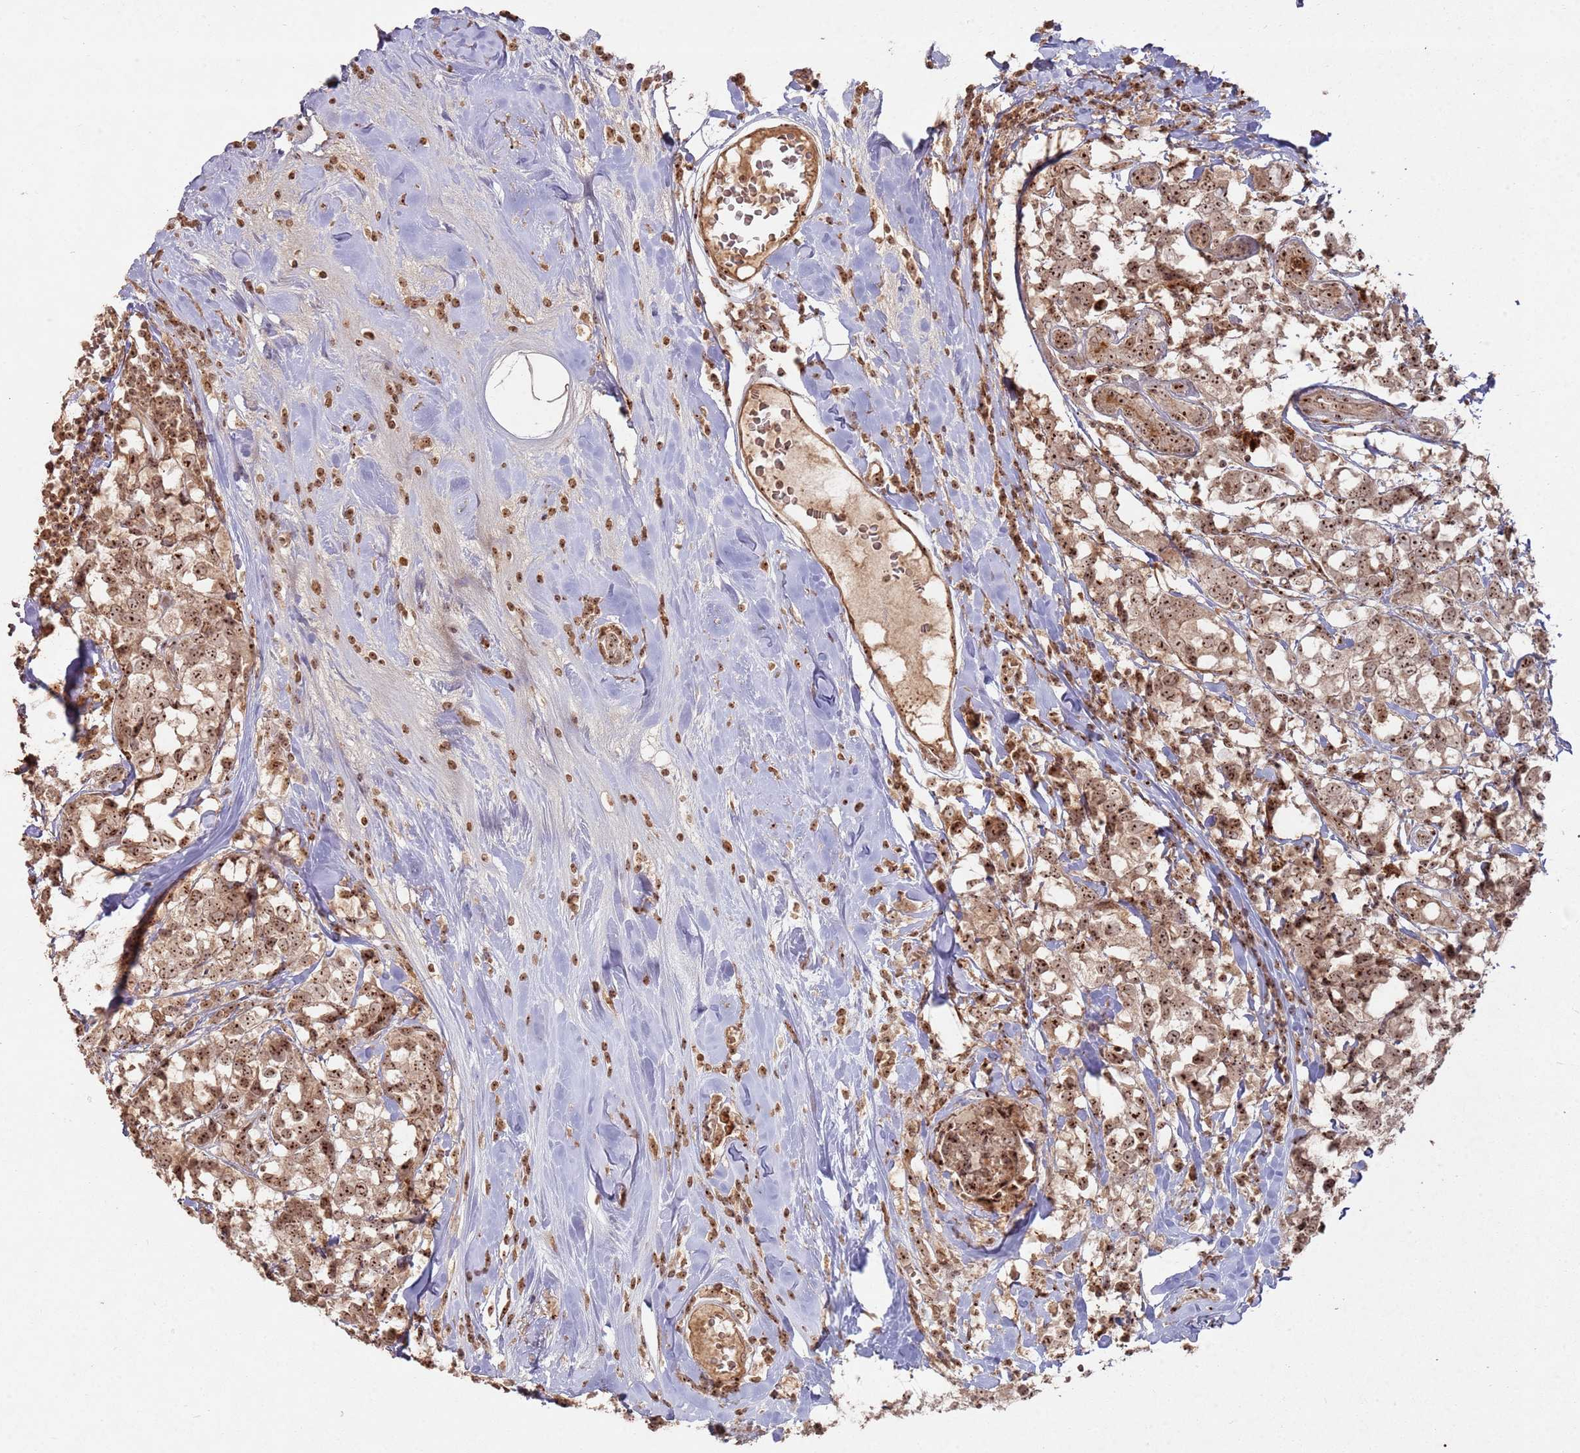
{"staining": {"intensity": "moderate", "quantity": ">75%", "location": "cytoplasmic/membranous,nuclear"}, "tissue": "breast cancer", "cell_type": "Tumor cells", "image_type": "cancer", "snomed": [{"axis": "morphology", "description": "Lobular carcinoma"}, {"axis": "topography", "description": "Breast"}], "caption": "The immunohistochemical stain highlights moderate cytoplasmic/membranous and nuclear staining in tumor cells of breast cancer tissue. (DAB = brown stain, brightfield microscopy at high magnification).", "gene": "UTP11", "patient": {"sex": "female", "age": 59}}